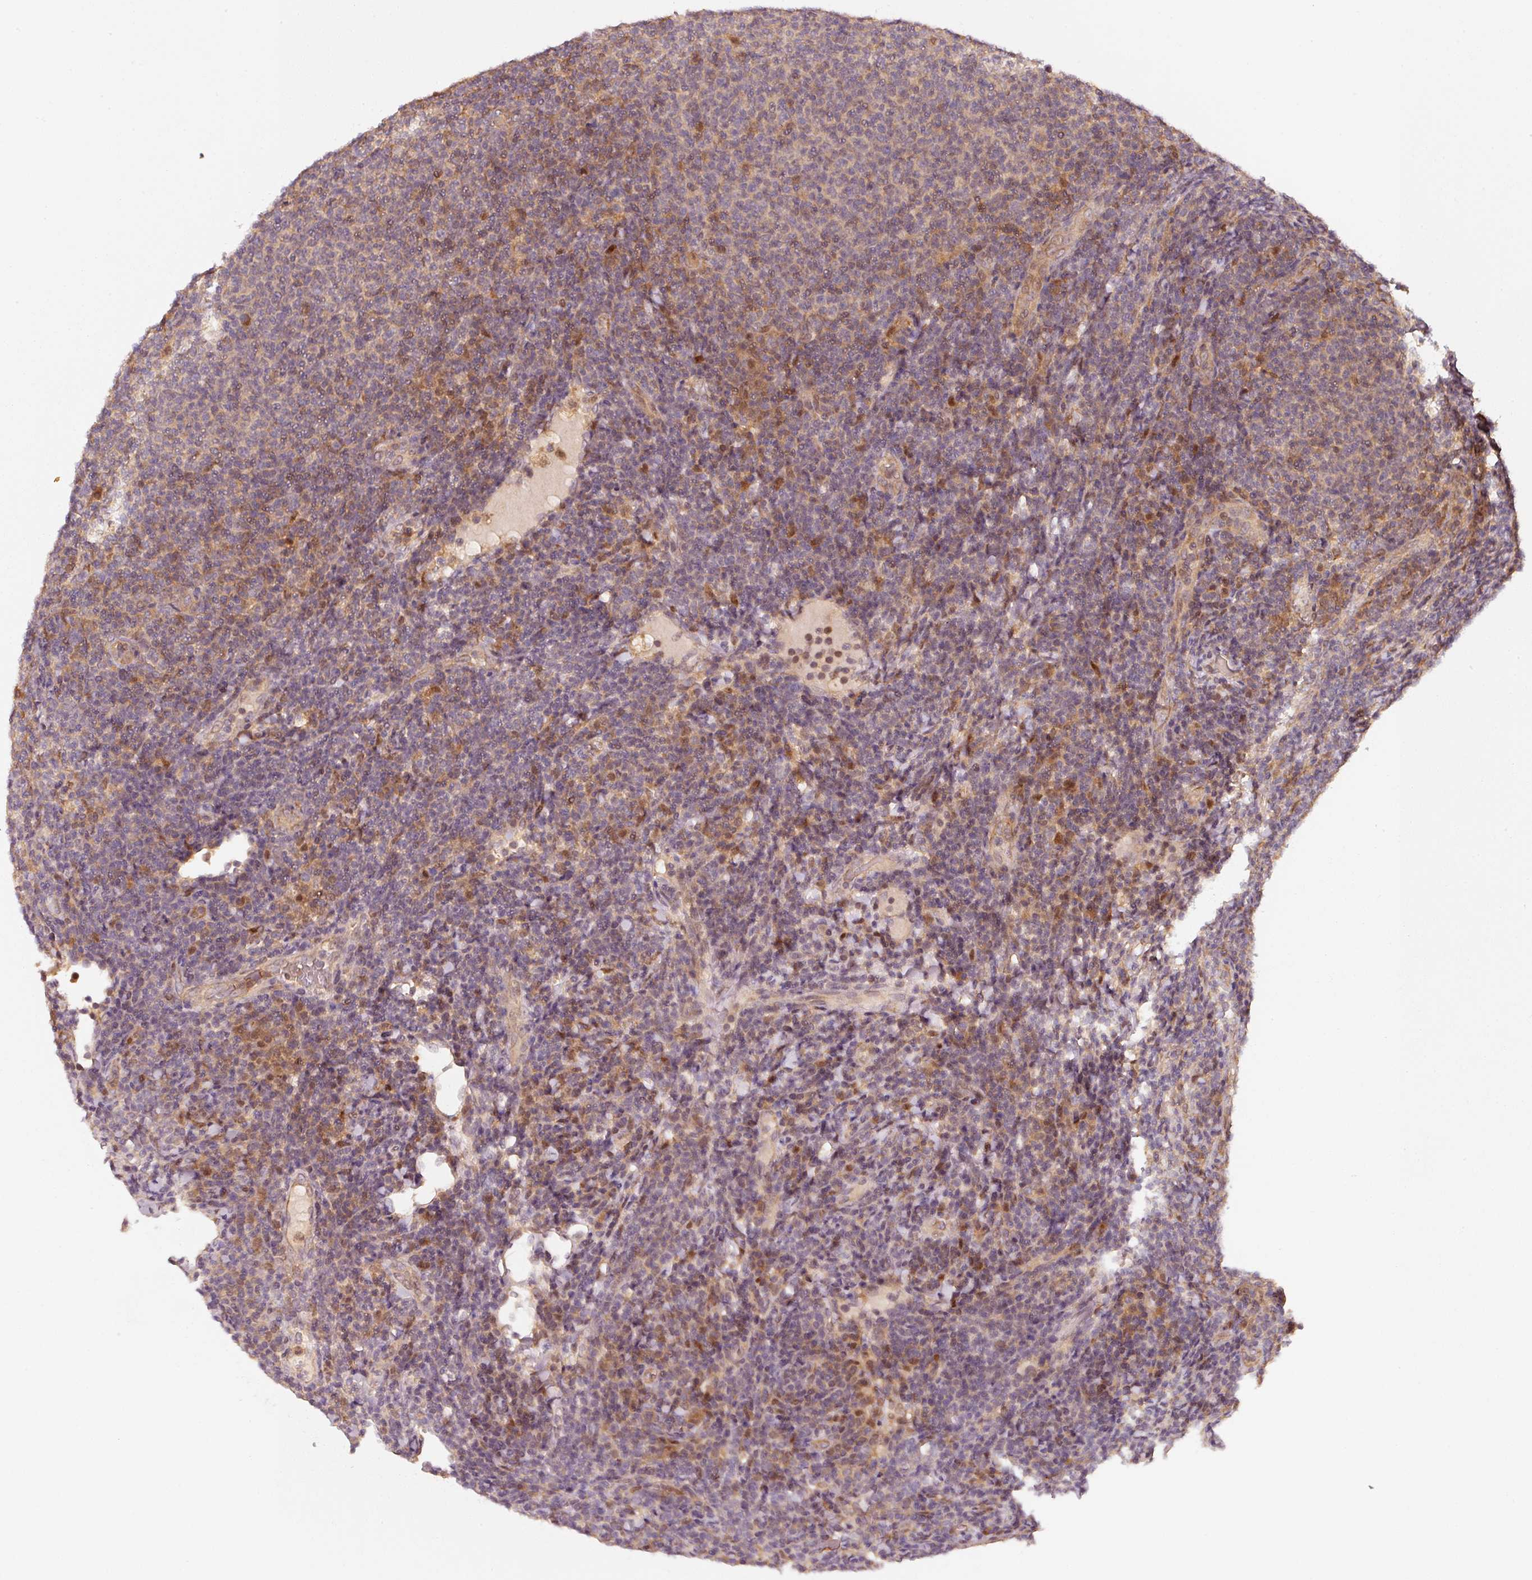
{"staining": {"intensity": "weak", "quantity": "<25%", "location": "cytoplasmic/membranous"}, "tissue": "lymphoma", "cell_type": "Tumor cells", "image_type": "cancer", "snomed": [{"axis": "morphology", "description": "Malignant lymphoma, non-Hodgkin's type, Low grade"}, {"axis": "topography", "description": "Lymph node"}], "caption": "Tumor cells show no significant staining in lymphoma.", "gene": "RRAS2", "patient": {"sex": "male", "age": 66}}